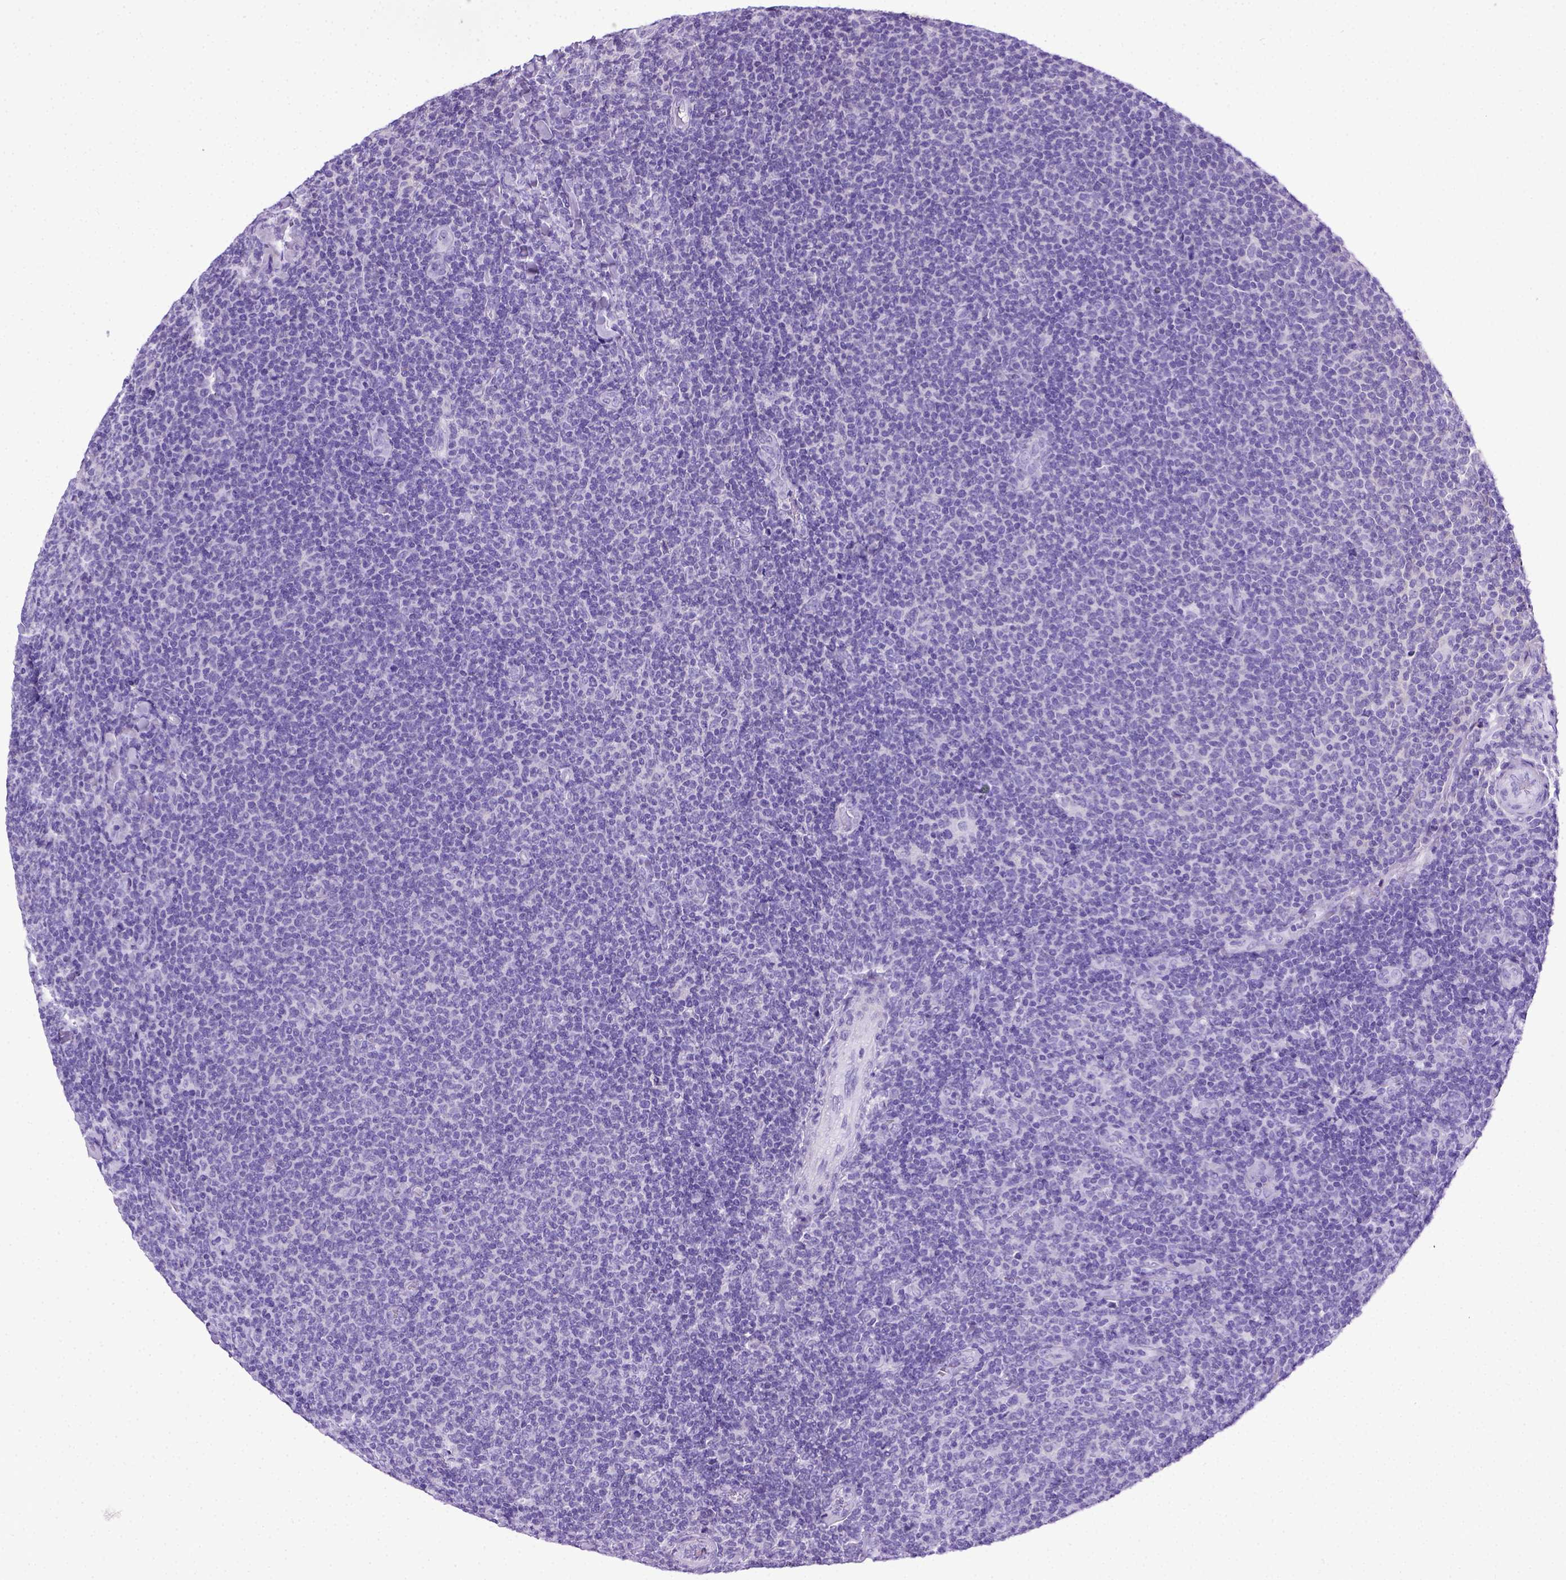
{"staining": {"intensity": "negative", "quantity": "none", "location": "none"}, "tissue": "lymphoma", "cell_type": "Tumor cells", "image_type": "cancer", "snomed": [{"axis": "morphology", "description": "Malignant lymphoma, non-Hodgkin's type, Low grade"}, {"axis": "topography", "description": "Lymph node"}], "caption": "There is no significant expression in tumor cells of malignant lymphoma, non-Hodgkin's type (low-grade). (DAB (3,3'-diaminobenzidine) IHC, high magnification).", "gene": "ITIH4", "patient": {"sex": "male", "age": 52}}